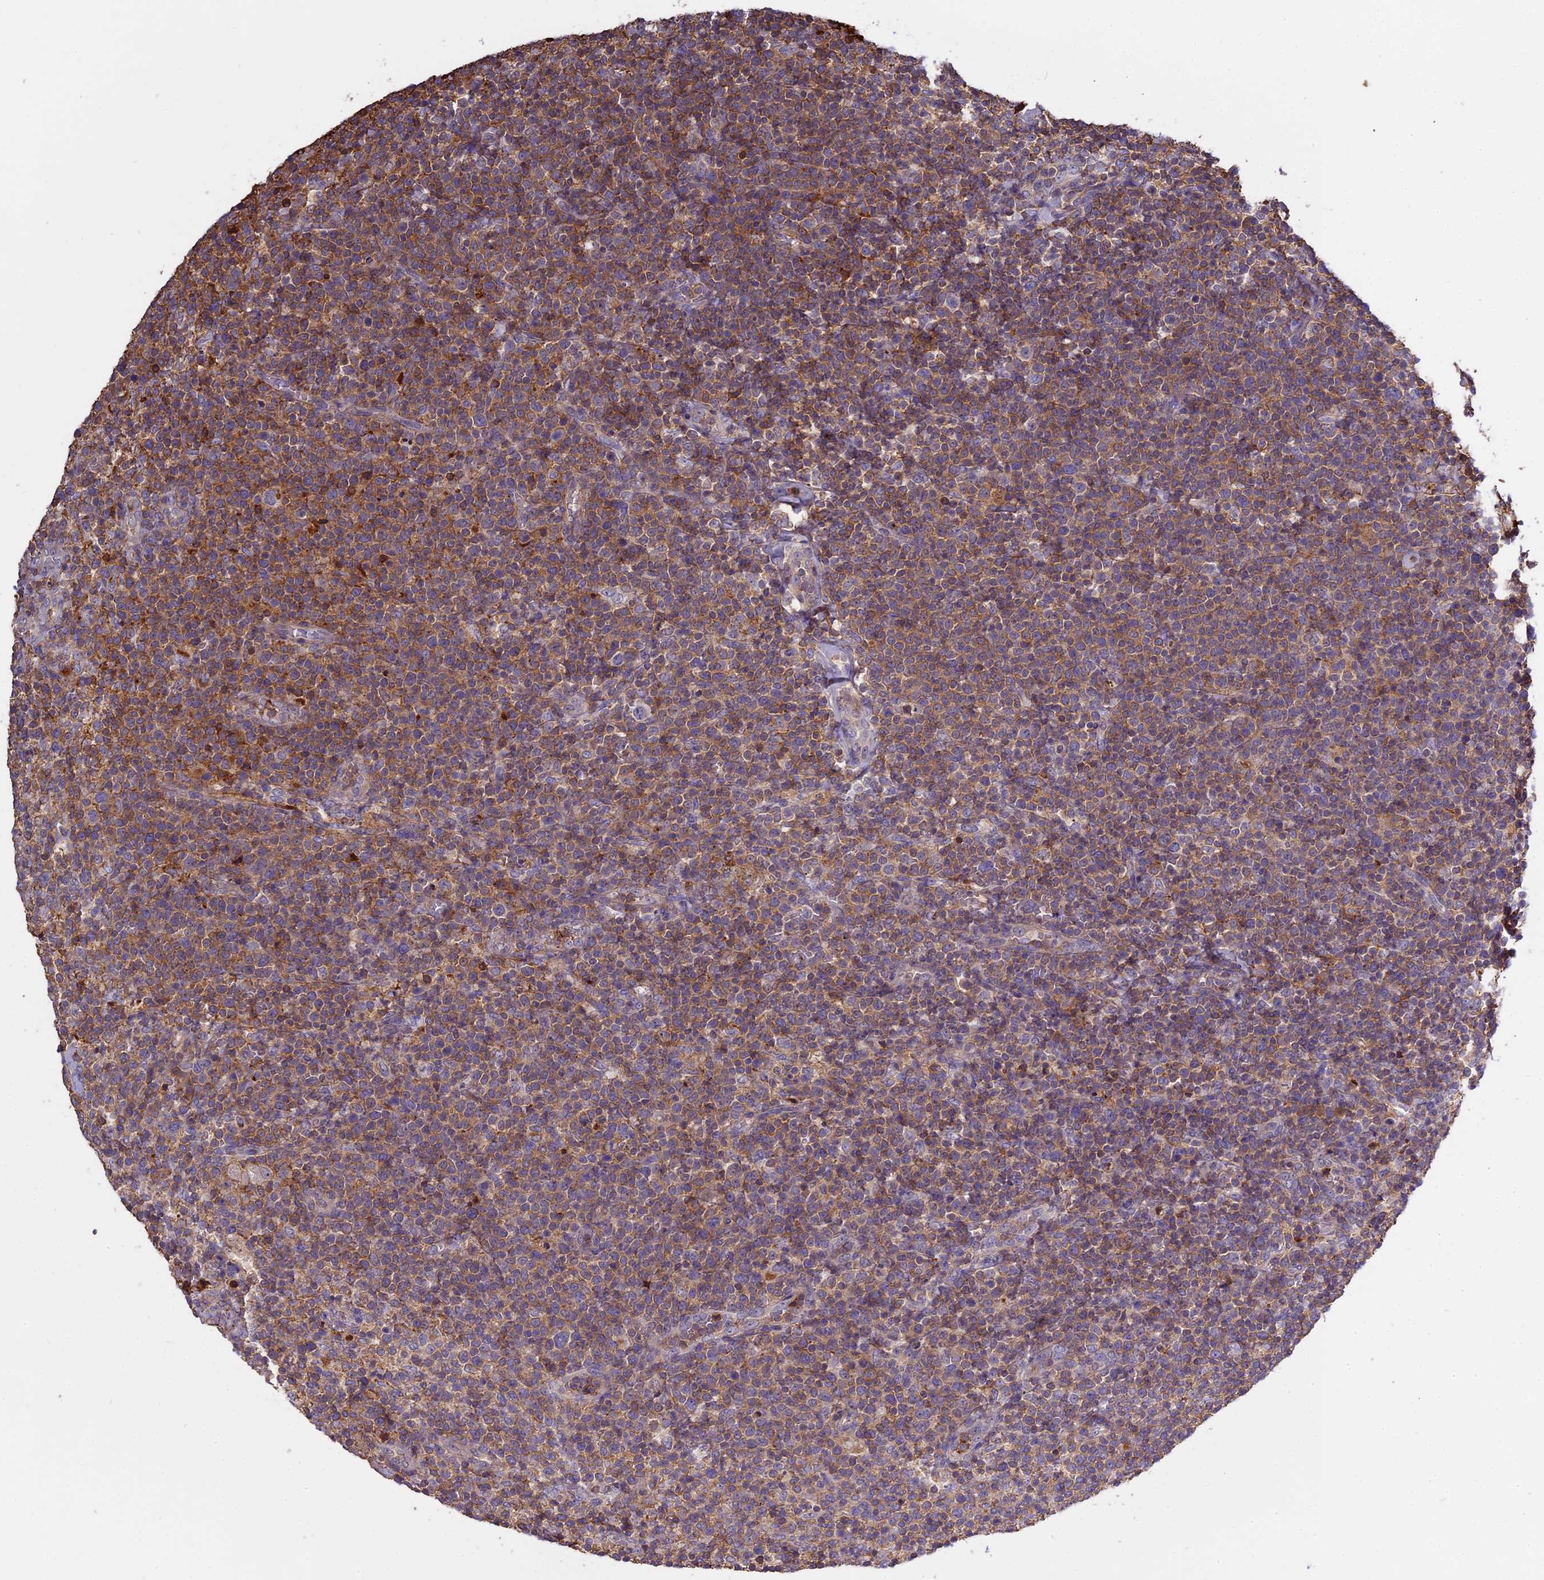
{"staining": {"intensity": "weak", "quantity": "25%-75%", "location": "cytoplasmic/membranous"}, "tissue": "lymphoma", "cell_type": "Tumor cells", "image_type": "cancer", "snomed": [{"axis": "morphology", "description": "Malignant lymphoma, non-Hodgkin's type, High grade"}, {"axis": "topography", "description": "Lymph node"}], "caption": "Weak cytoplasmic/membranous expression is appreciated in approximately 25%-75% of tumor cells in lymphoma.", "gene": "CFAP119", "patient": {"sex": "male", "age": 61}}